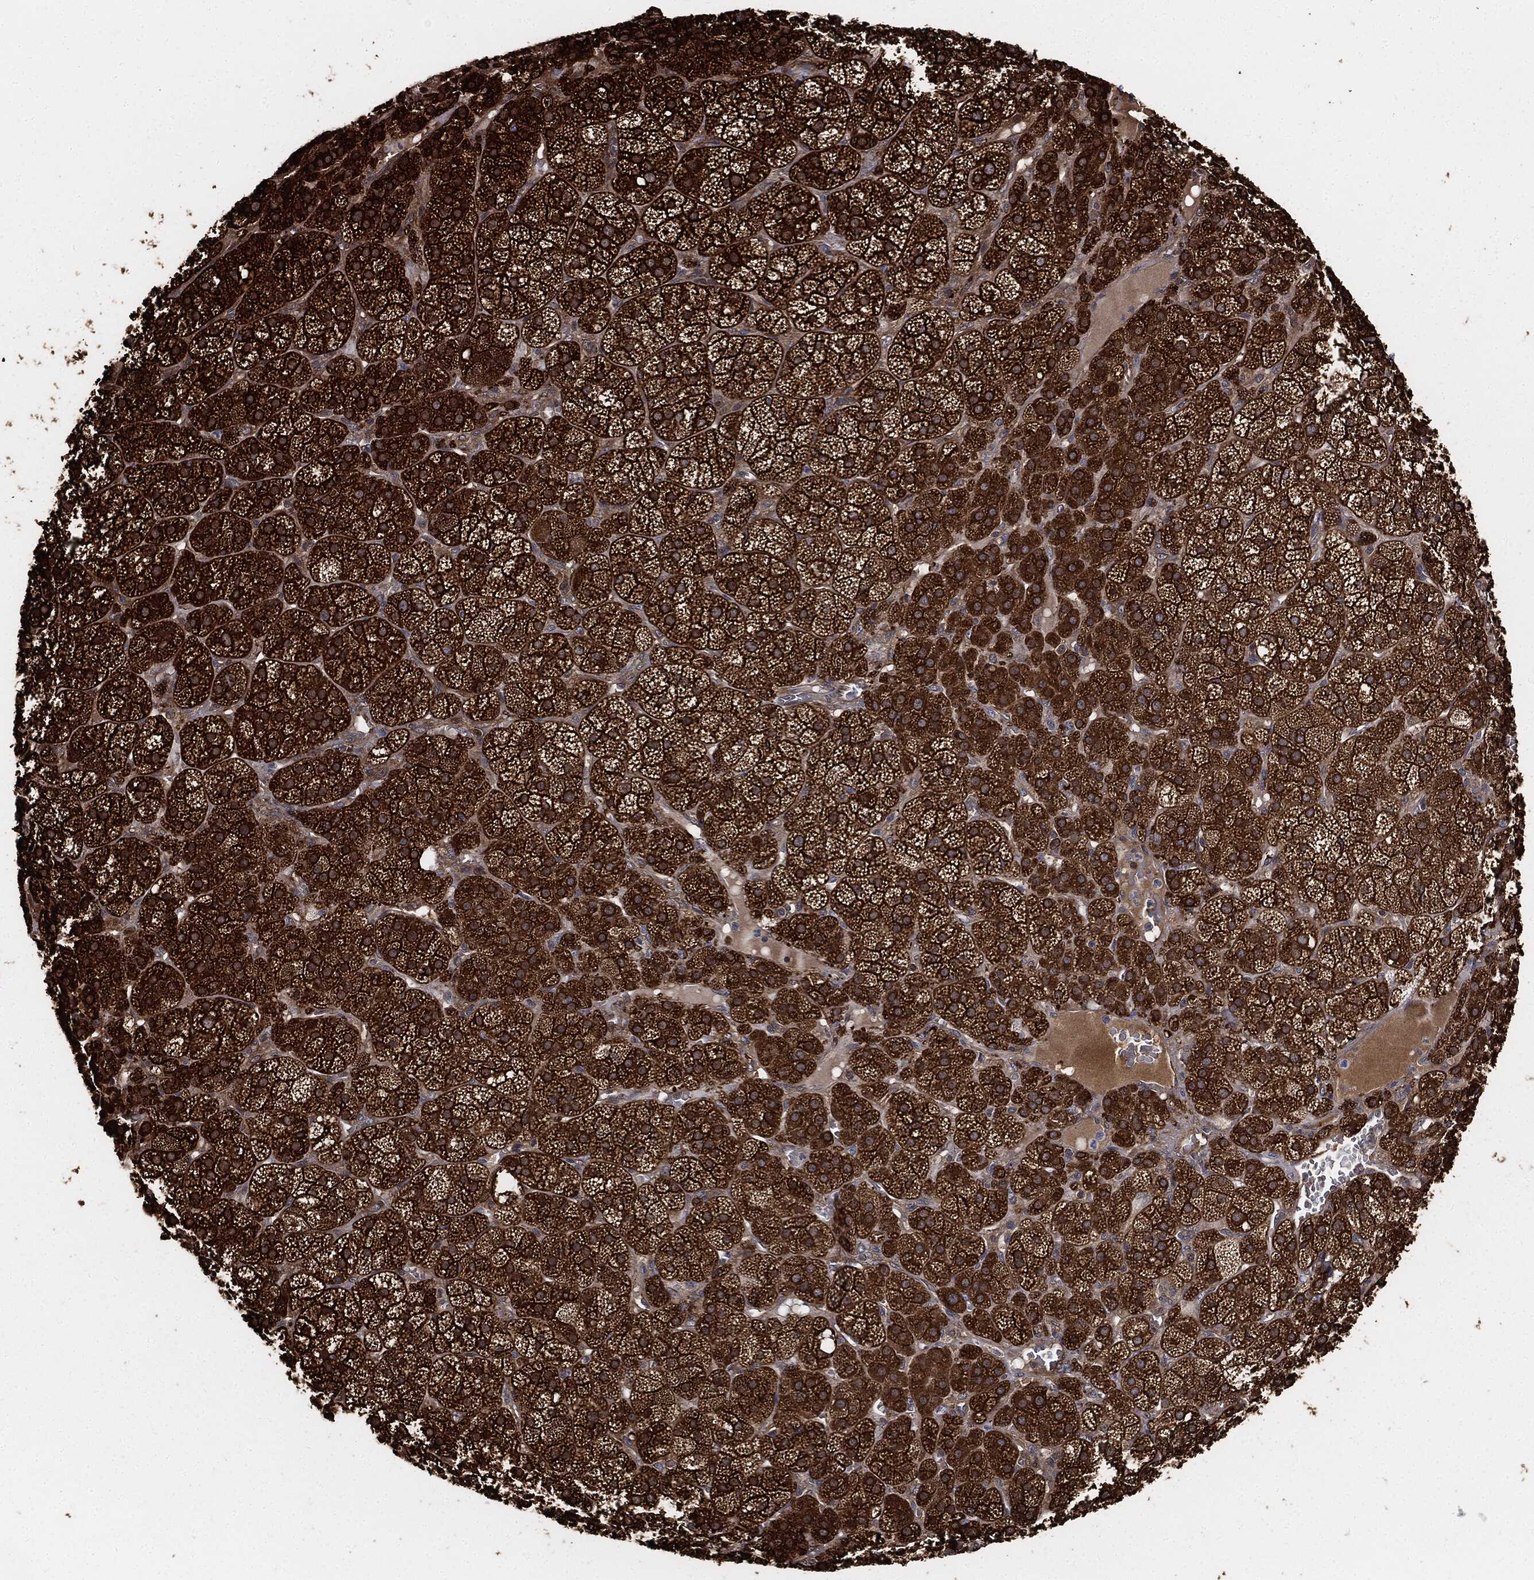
{"staining": {"intensity": "strong", "quantity": ">75%", "location": "cytoplasmic/membranous"}, "tissue": "adrenal gland", "cell_type": "Glandular cells", "image_type": "normal", "snomed": [{"axis": "morphology", "description": "Normal tissue, NOS"}, {"axis": "topography", "description": "Adrenal gland"}], "caption": "Immunohistochemical staining of unremarkable human adrenal gland reveals strong cytoplasmic/membranous protein expression in about >75% of glandular cells.", "gene": "PRDX2", "patient": {"sex": "female", "age": 60}}